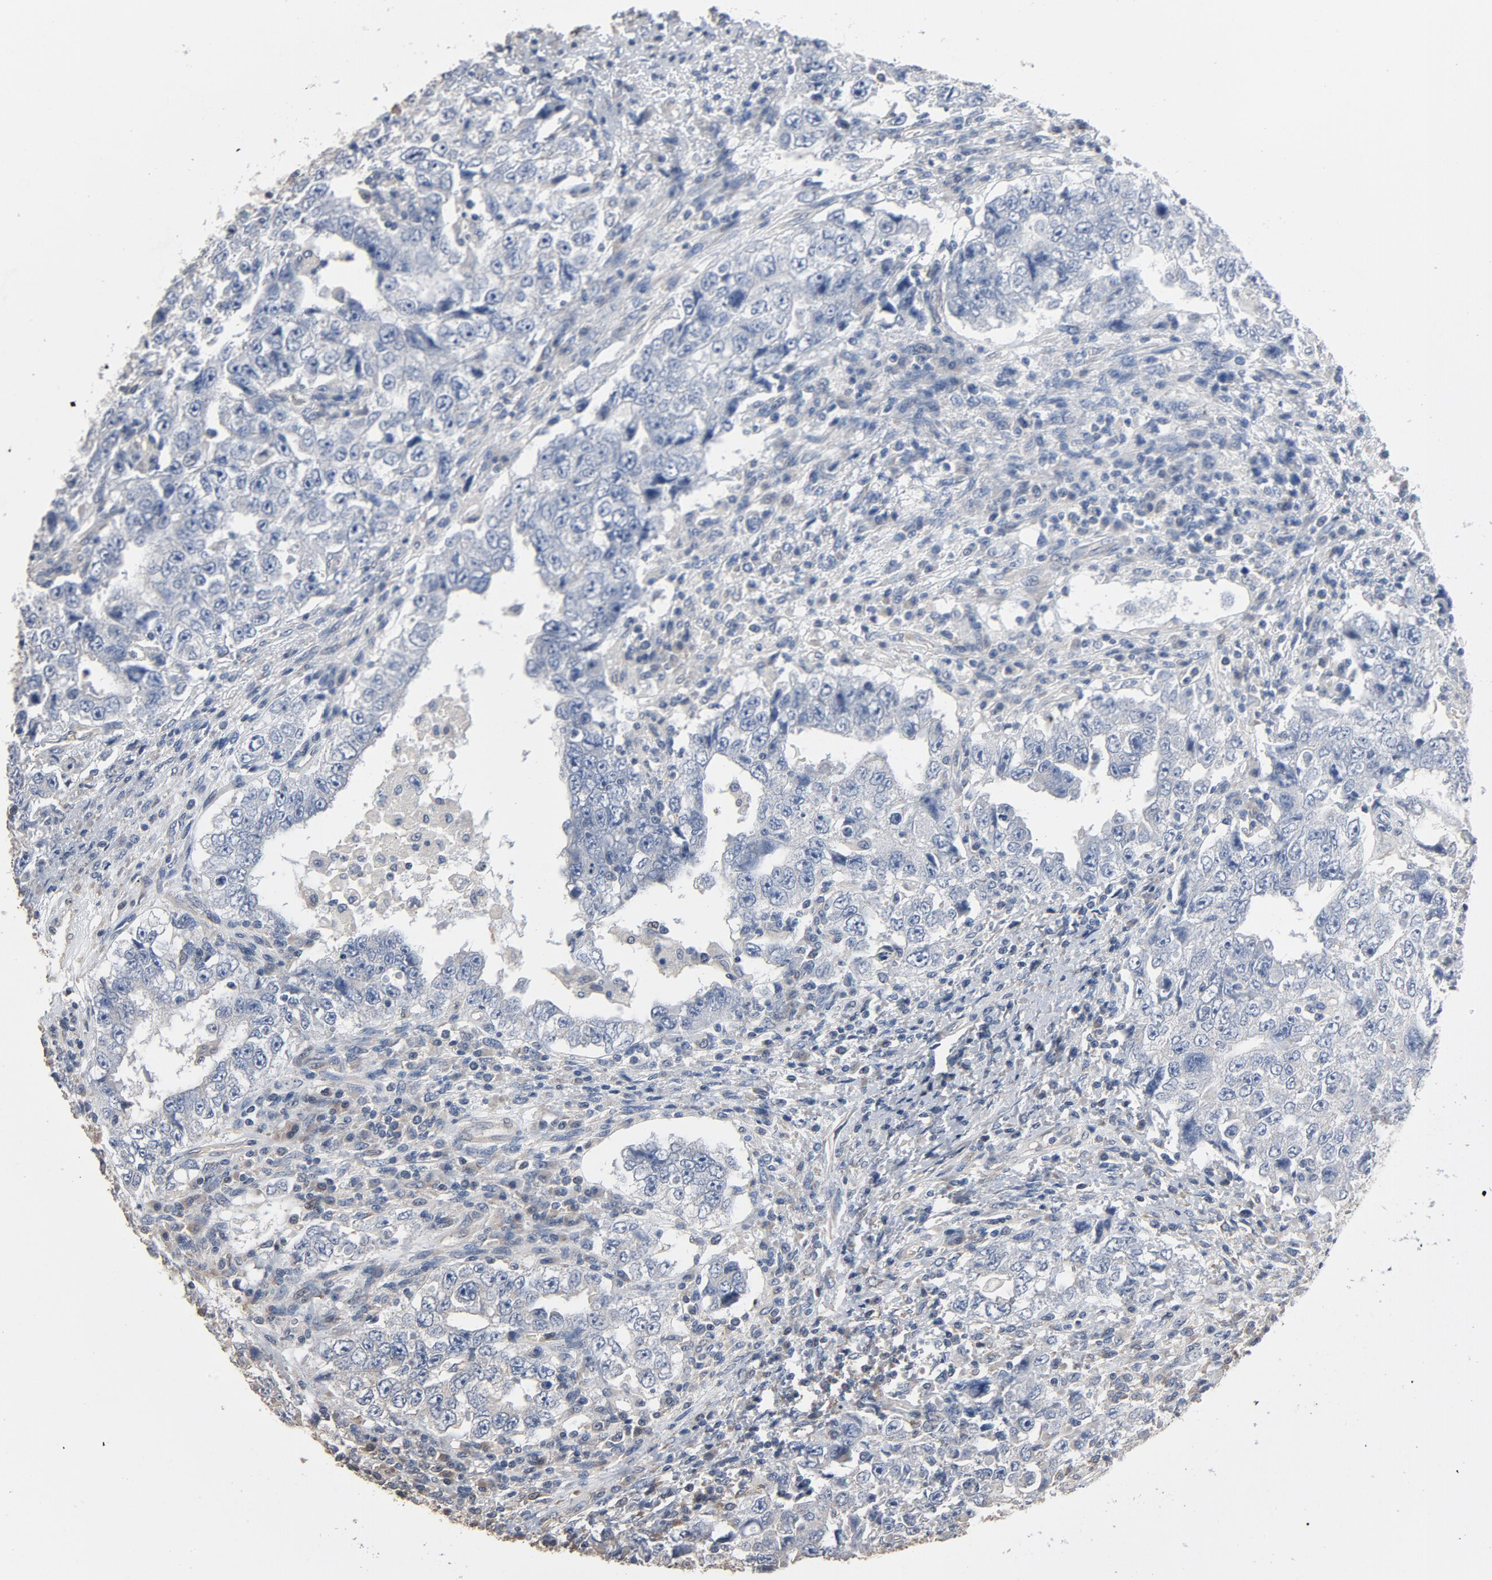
{"staining": {"intensity": "negative", "quantity": "none", "location": "none"}, "tissue": "testis cancer", "cell_type": "Tumor cells", "image_type": "cancer", "snomed": [{"axis": "morphology", "description": "Carcinoma, Embryonal, NOS"}, {"axis": "topography", "description": "Testis"}], "caption": "Histopathology image shows no protein positivity in tumor cells of testis cancer tissue.", "gene": "SOX6", "patient": {"sex": "male", "age": 26}}